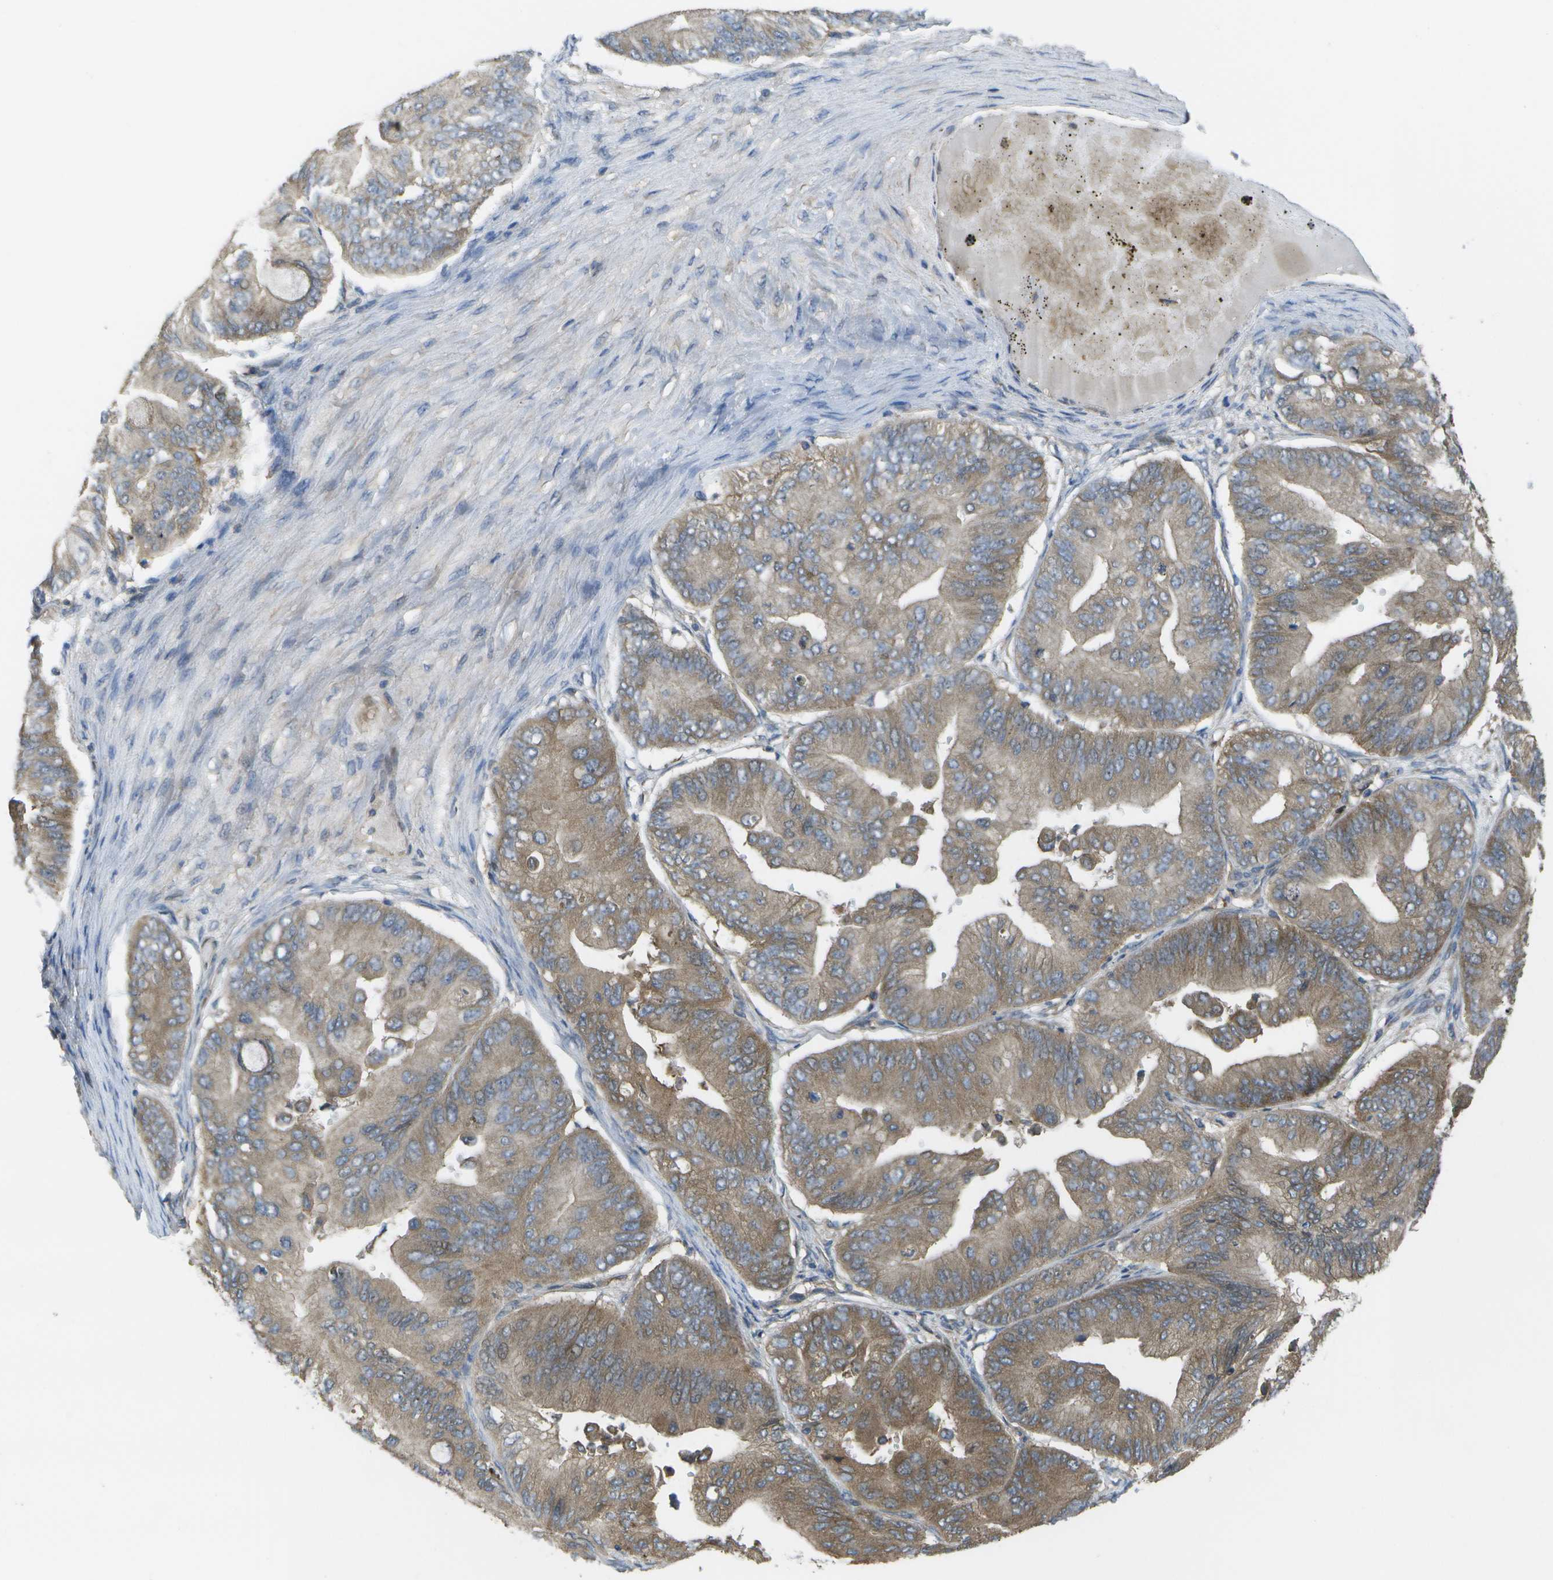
{"staining": {"intensity": "moderate", "quantity": ">75%", "location": "cytoplasmic/membranous"}, "tissue": "ovarian cancer", "cell_type": "Tumor cells", "image_type": "cancer", "snomed": [{"axis": "morphology", "description": "Cystadenocarcinoma, mucinous, NOS"}, {"axis": "topography", "description": "Ovary"}], "caption": "IHC of human ovarian cancer exhibits medium levels of moderate cytoplasmic/membranous expression in about >75% of tumor cells.", "gene": "DPM3", "patient": {"sex": "female", "age": 61}}